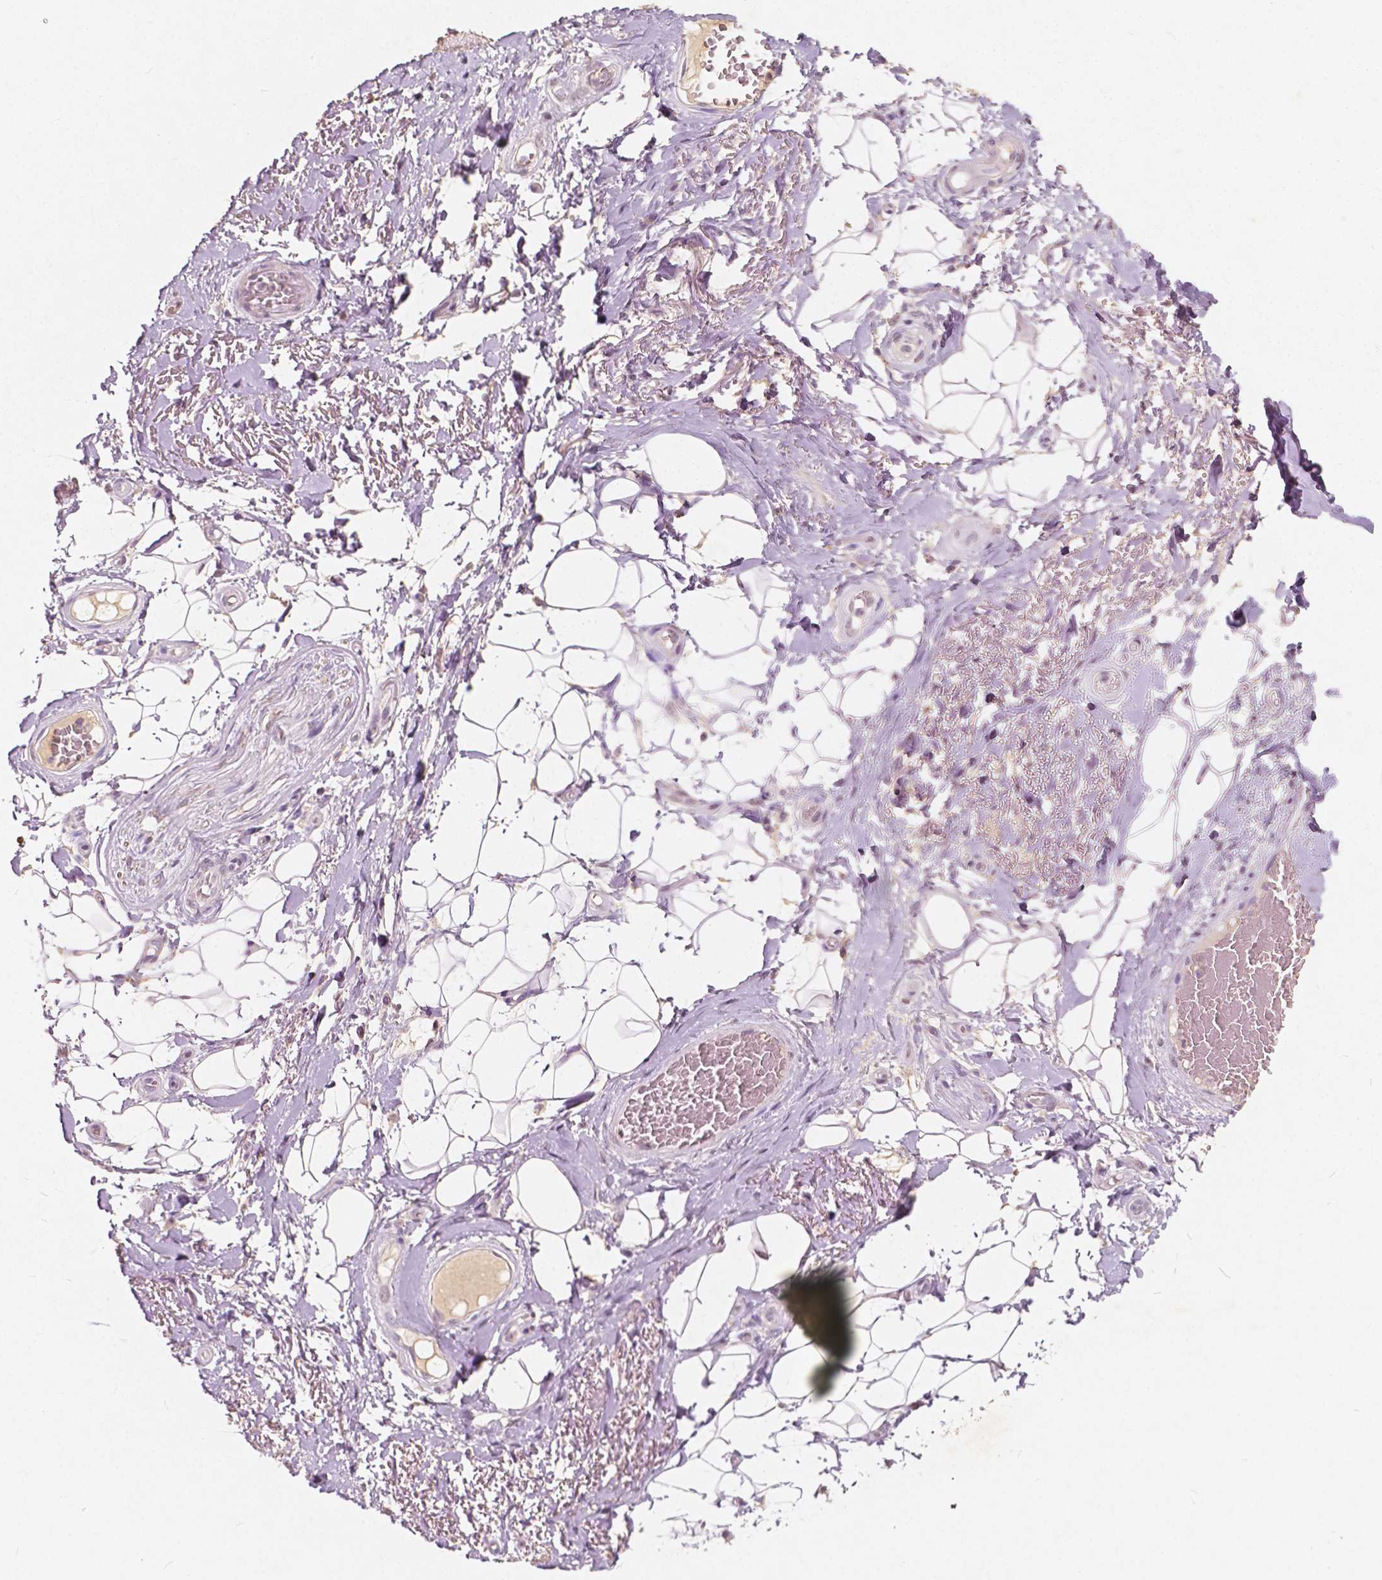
{"staining": {"intensity": "negative", "quantity": "none", "location": "none"}, "tissue": "adipose tissue", "cell_type": "Adipocytes", "image_type": "normal", "snomed": [{"axis": "morphology", "description": "Normal tissue, NOS"}, {"axis": "topography", "description": "Anal"}, {"axis": "topography", "description": "Peripheral nerve tissue"}], "caption": "Photomicrograph shows no significant protein positivity in adipocytes of benign adipose tissue. (DAB (3,3'-diaminobenzidine) immunohistochemistry visualized using brightfield microscopy, high magnification).", "gene": "SOX15", "patient": {"sex": "male", "age": 53}}